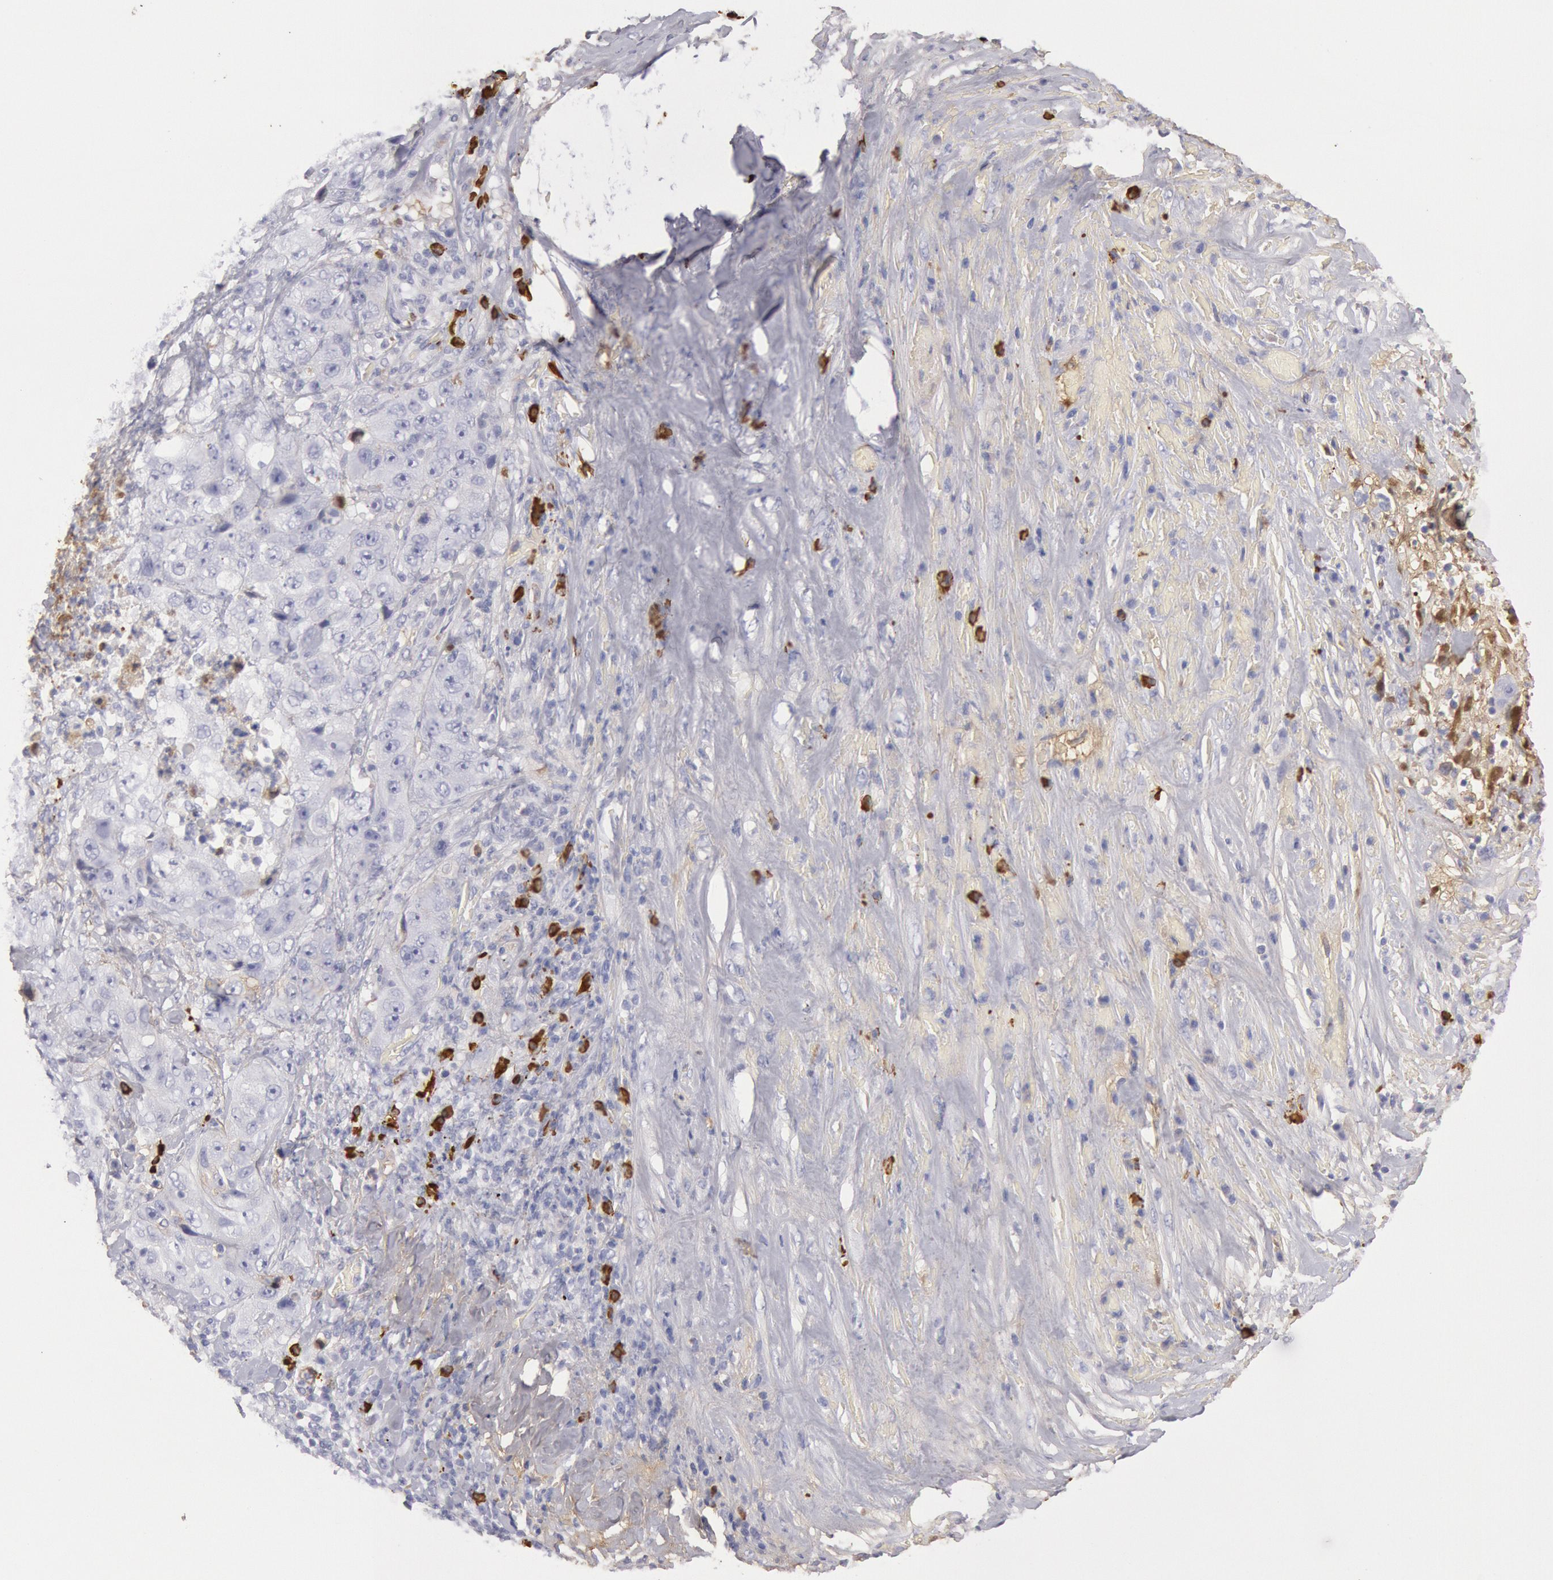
{"staining": {"intensity": "negative", "quantity": "none", "location": "none"}, "tissue": "lung cancer", "cell_type": "Tumor cells", "image_type": "cancer", "snomed": [{"axis": "morphology", "description": "Squamous cell carcinoma, NOS"}, {"axis": "topography", "description": "Lung"}], "caption": "IHC of human lung squamous cell carcinoma demonstrates no expression in tumor cells. (DAB immunohistochemistry, high magnification).", "gene": "IGHA1", "patient": {"sex": "male", "age": 64}}